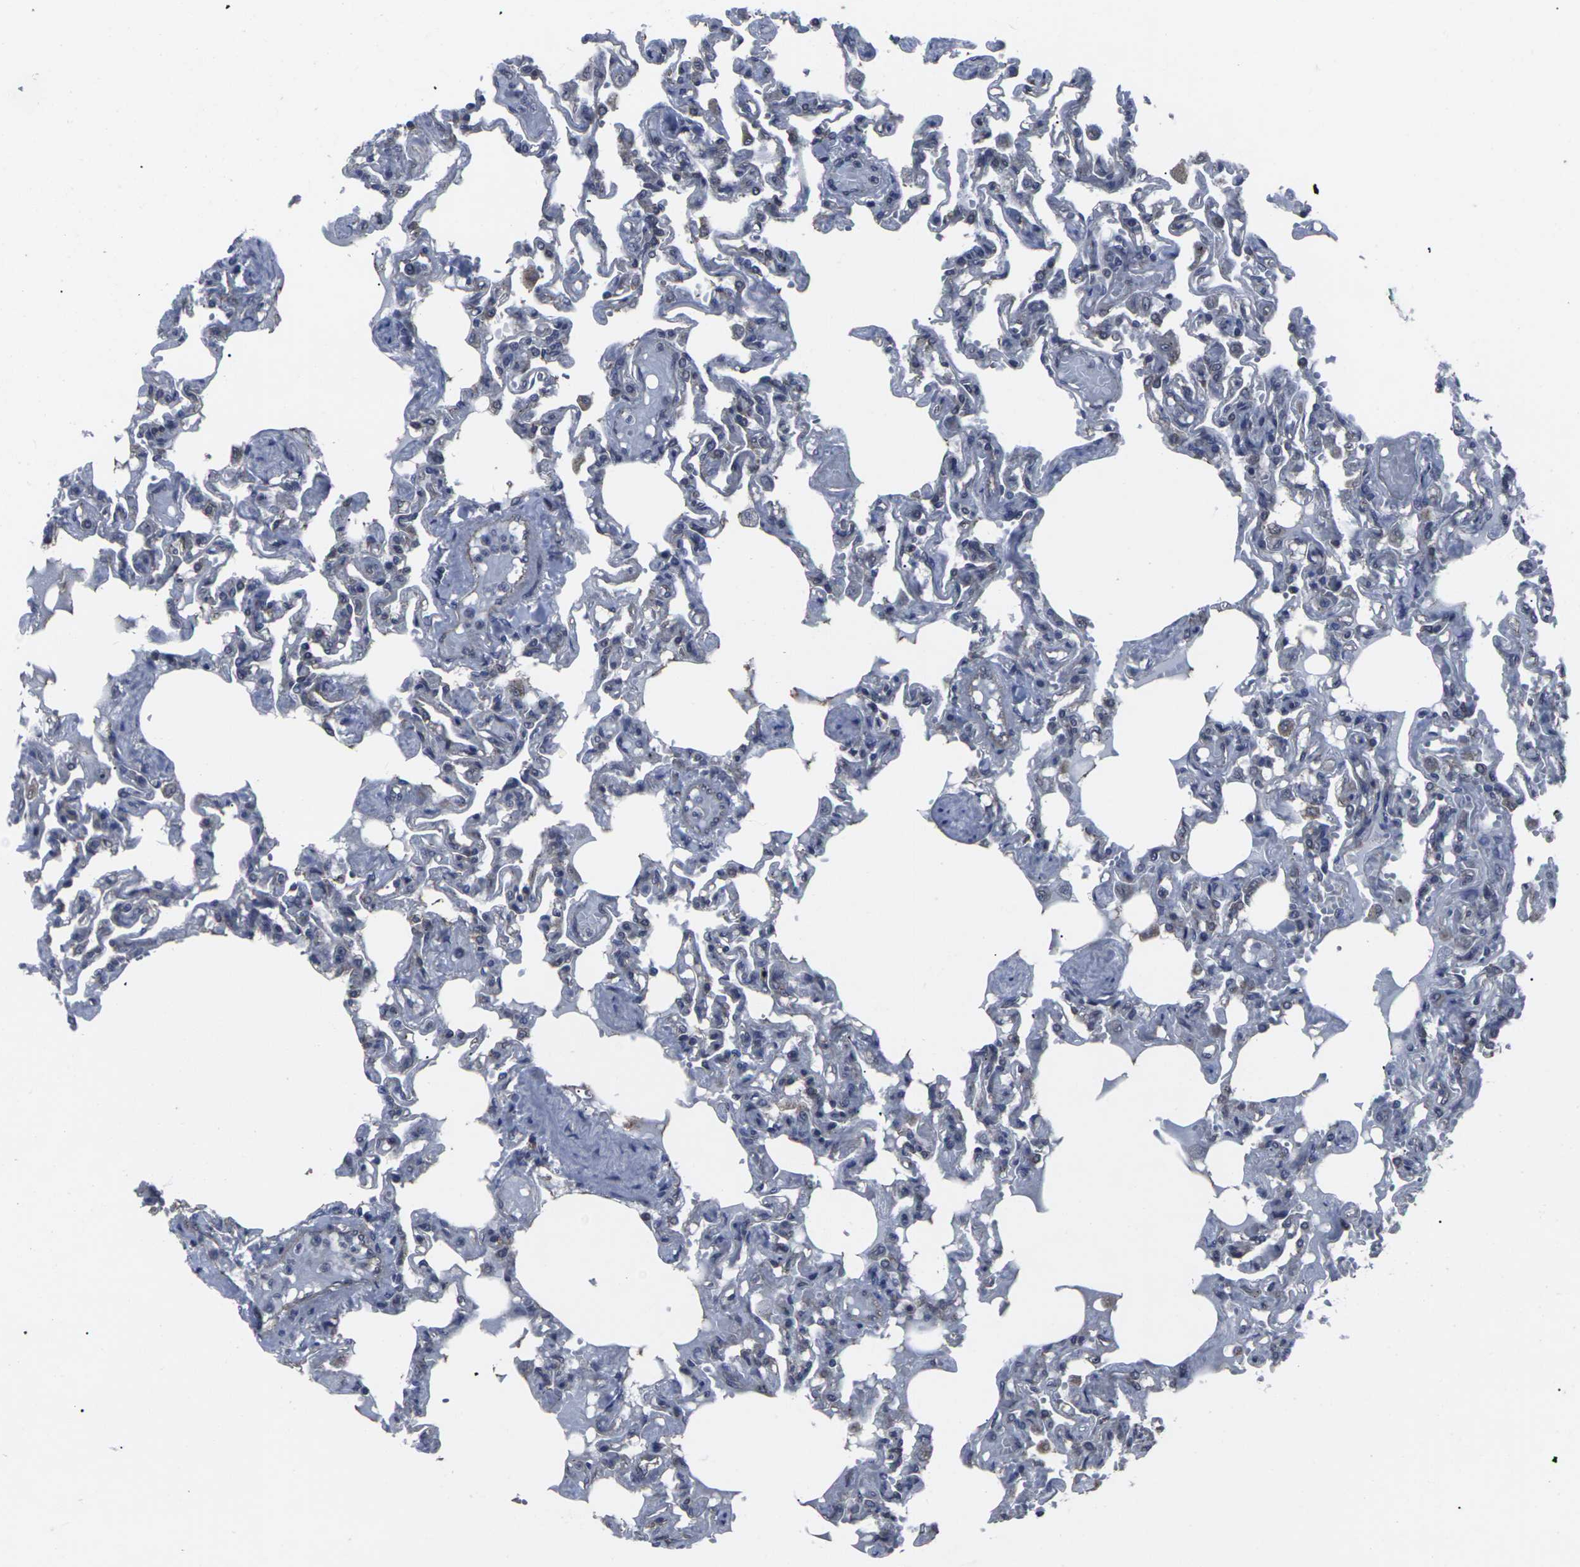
{"staining": {"intensity": "negative", "quantity": "none", "location": "none"}, "tissue": "lung", "cell_type": "Alveolar cells", "image_type": "normal", "snomed": [{"axis": "morphology", "description": "Normal tissue, NOS"}, {"axis": "topography", "description": "Lung"}], "caption": "There is no significant staining in alveolar cells of lung. The staining was performed using DAB to visualize the protein expression in brown, while the nuclei were stained in blue with hematoxylin (Magnification: 20x).", "gene": "MAPKAPK2", "patient": {"sex": "male", "age": 21}}